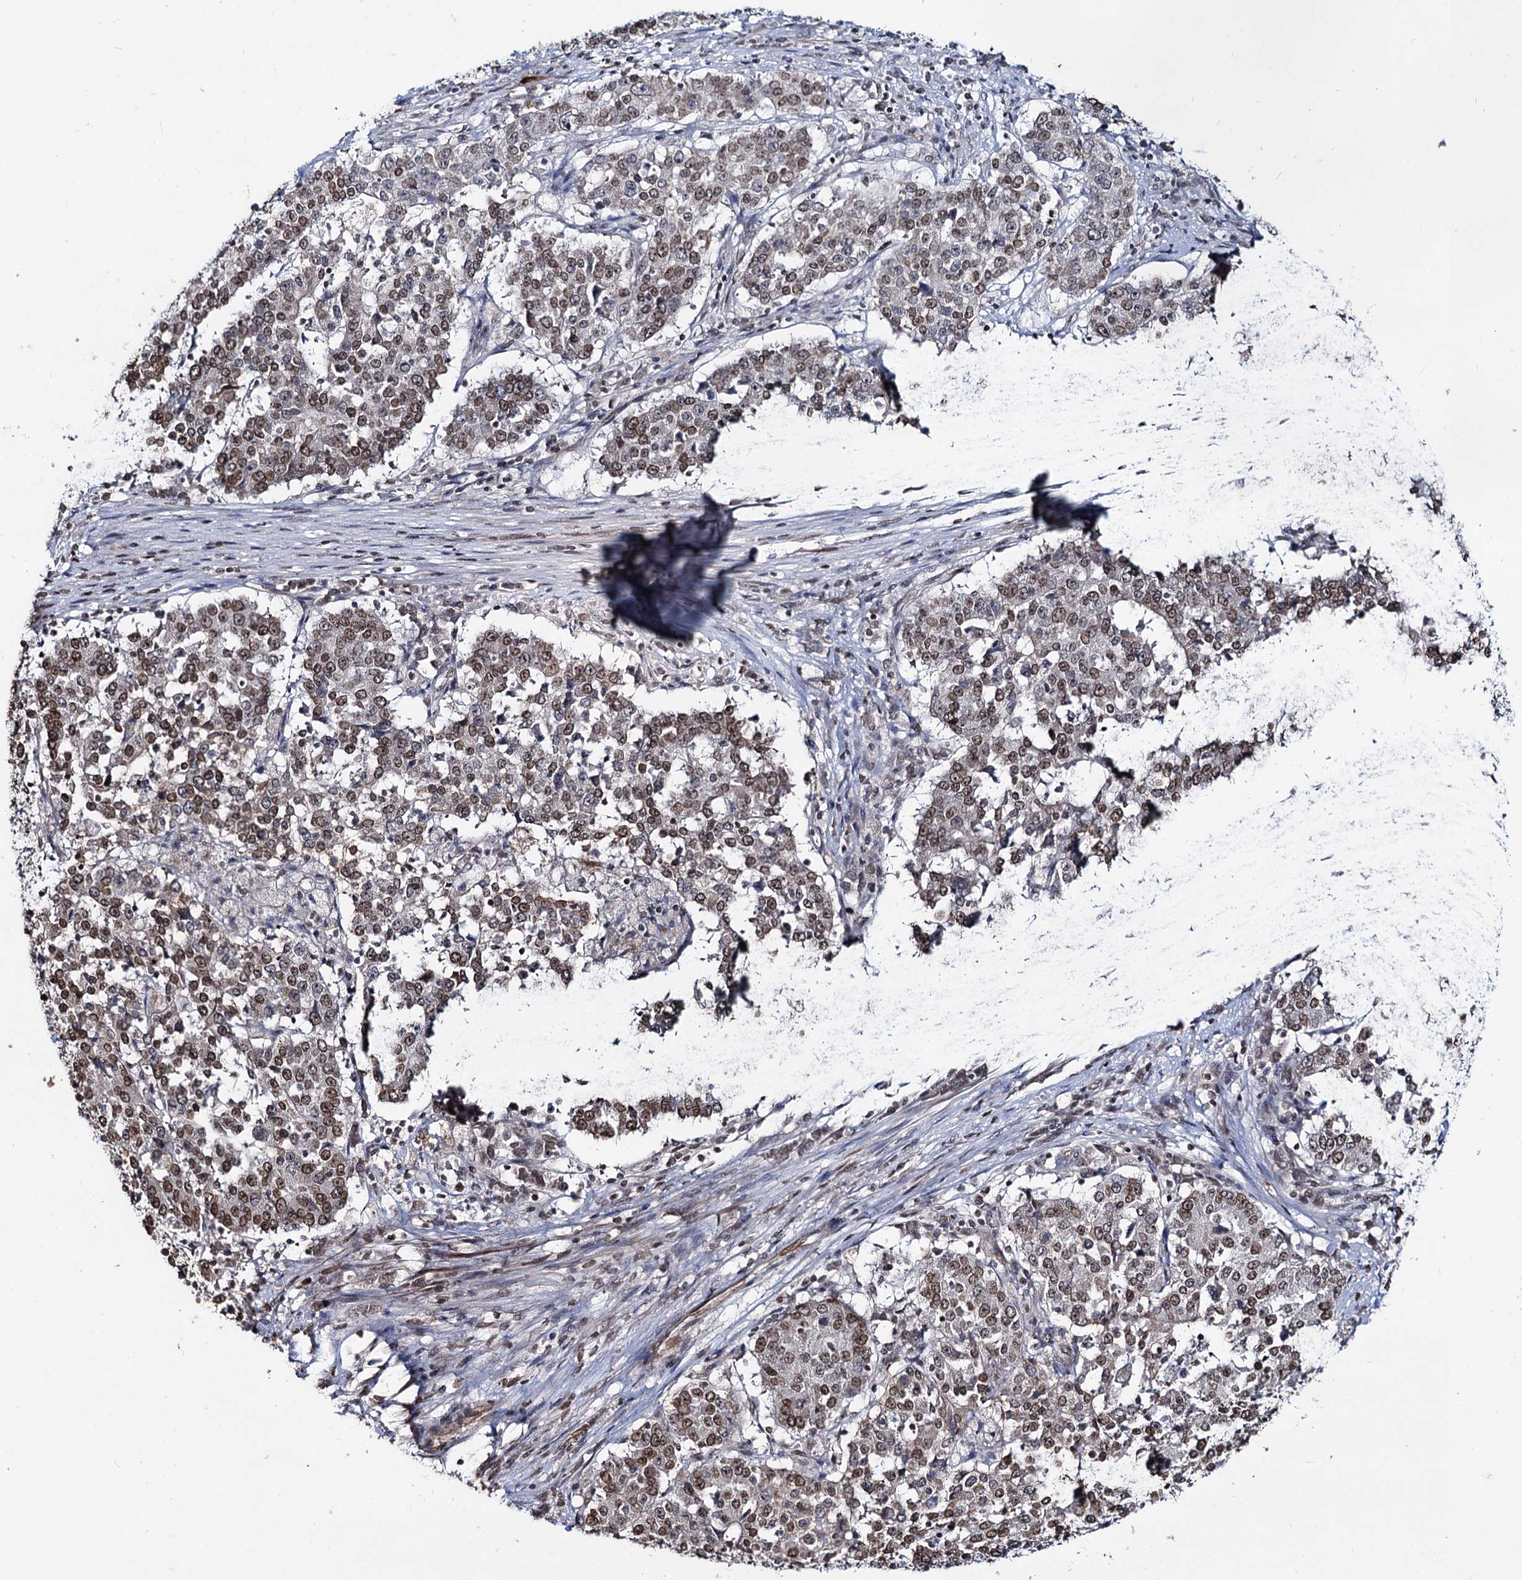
{"staining": {"intensity": "moderate", "quantity": ">75%", "location": "cytoplasmic/membranous,nuclear"}, "tissue": "stomach cancer", "cell_type": "Tumor cells", "image_type": "cancer", "snomed": [{"axis": "morphology", "description": "Adenocarcinoma, NOS"}, {"axis": "topography", "description": "Stomach"}], "caption": "Immunohistochemistry of human adenocarcinoma (stomach) reveals medium levels of moderate cytoplasmic/membranous and nuclear expression in about >75% of tumor cells.", "gene": "RNF6", "patient": {"sex": "male", "age": 59}}